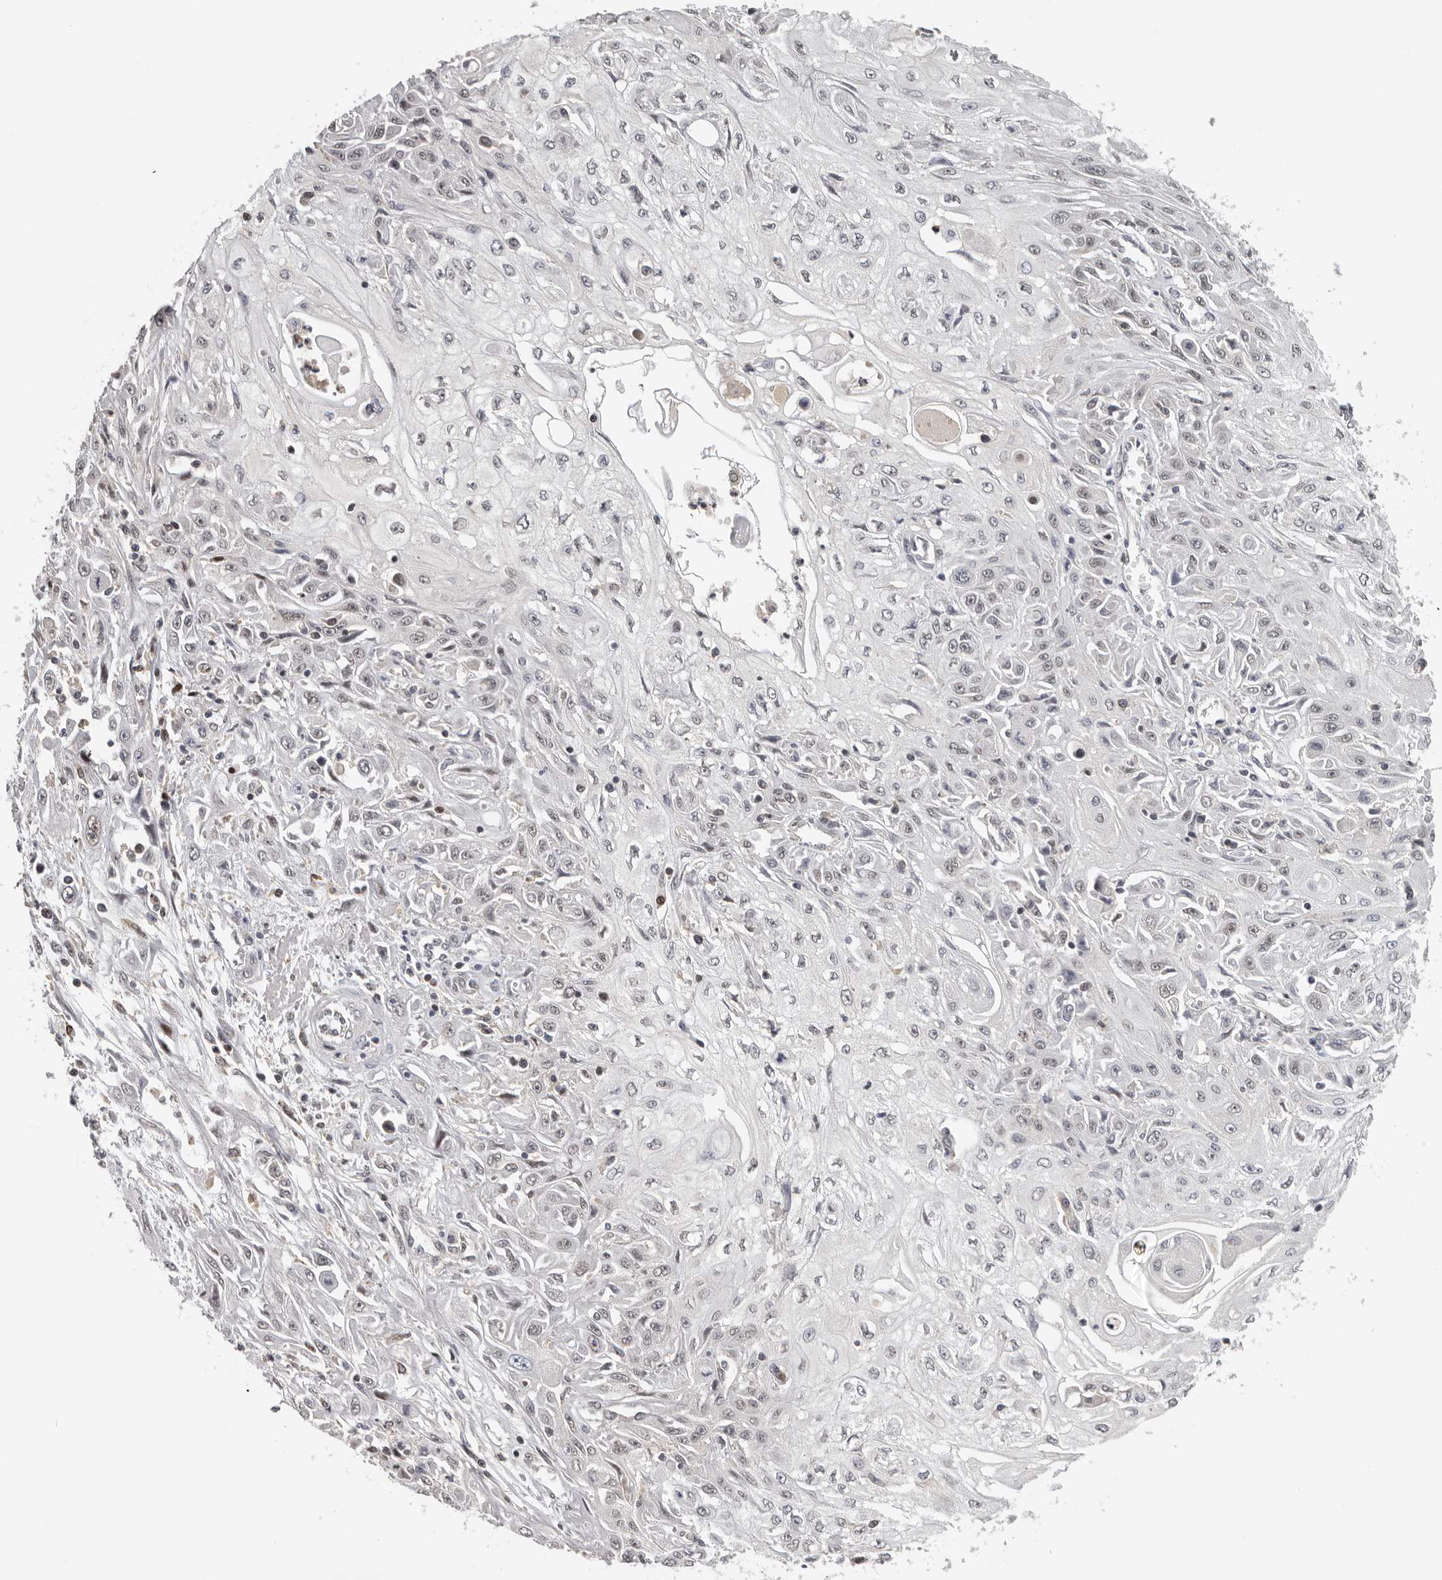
{"staining": {"intensity": "negative", "quantity": "none", "location": "none"}, "tissue": "skin cancer", "cell_type": "Tumor cells", "image_type": "cancer", "snomed": [{"axis": "morphology", "description": "Squamous cell carcinoma, NOS"}, {"axis": "morphology", "description": "Squamous cell carcinoma, metastatic, NOS"}, {"axis": "topography", "description": "Skin"}, {"axis": "topography", "description": "Lymph node"}], "caption": "The micrograph demonstrates no significant positivity in tumor cells of skin cancer (squamous cell carcinoma).", "gene": "KIF2B", "patient": {"sex": "male", "age": 75}}